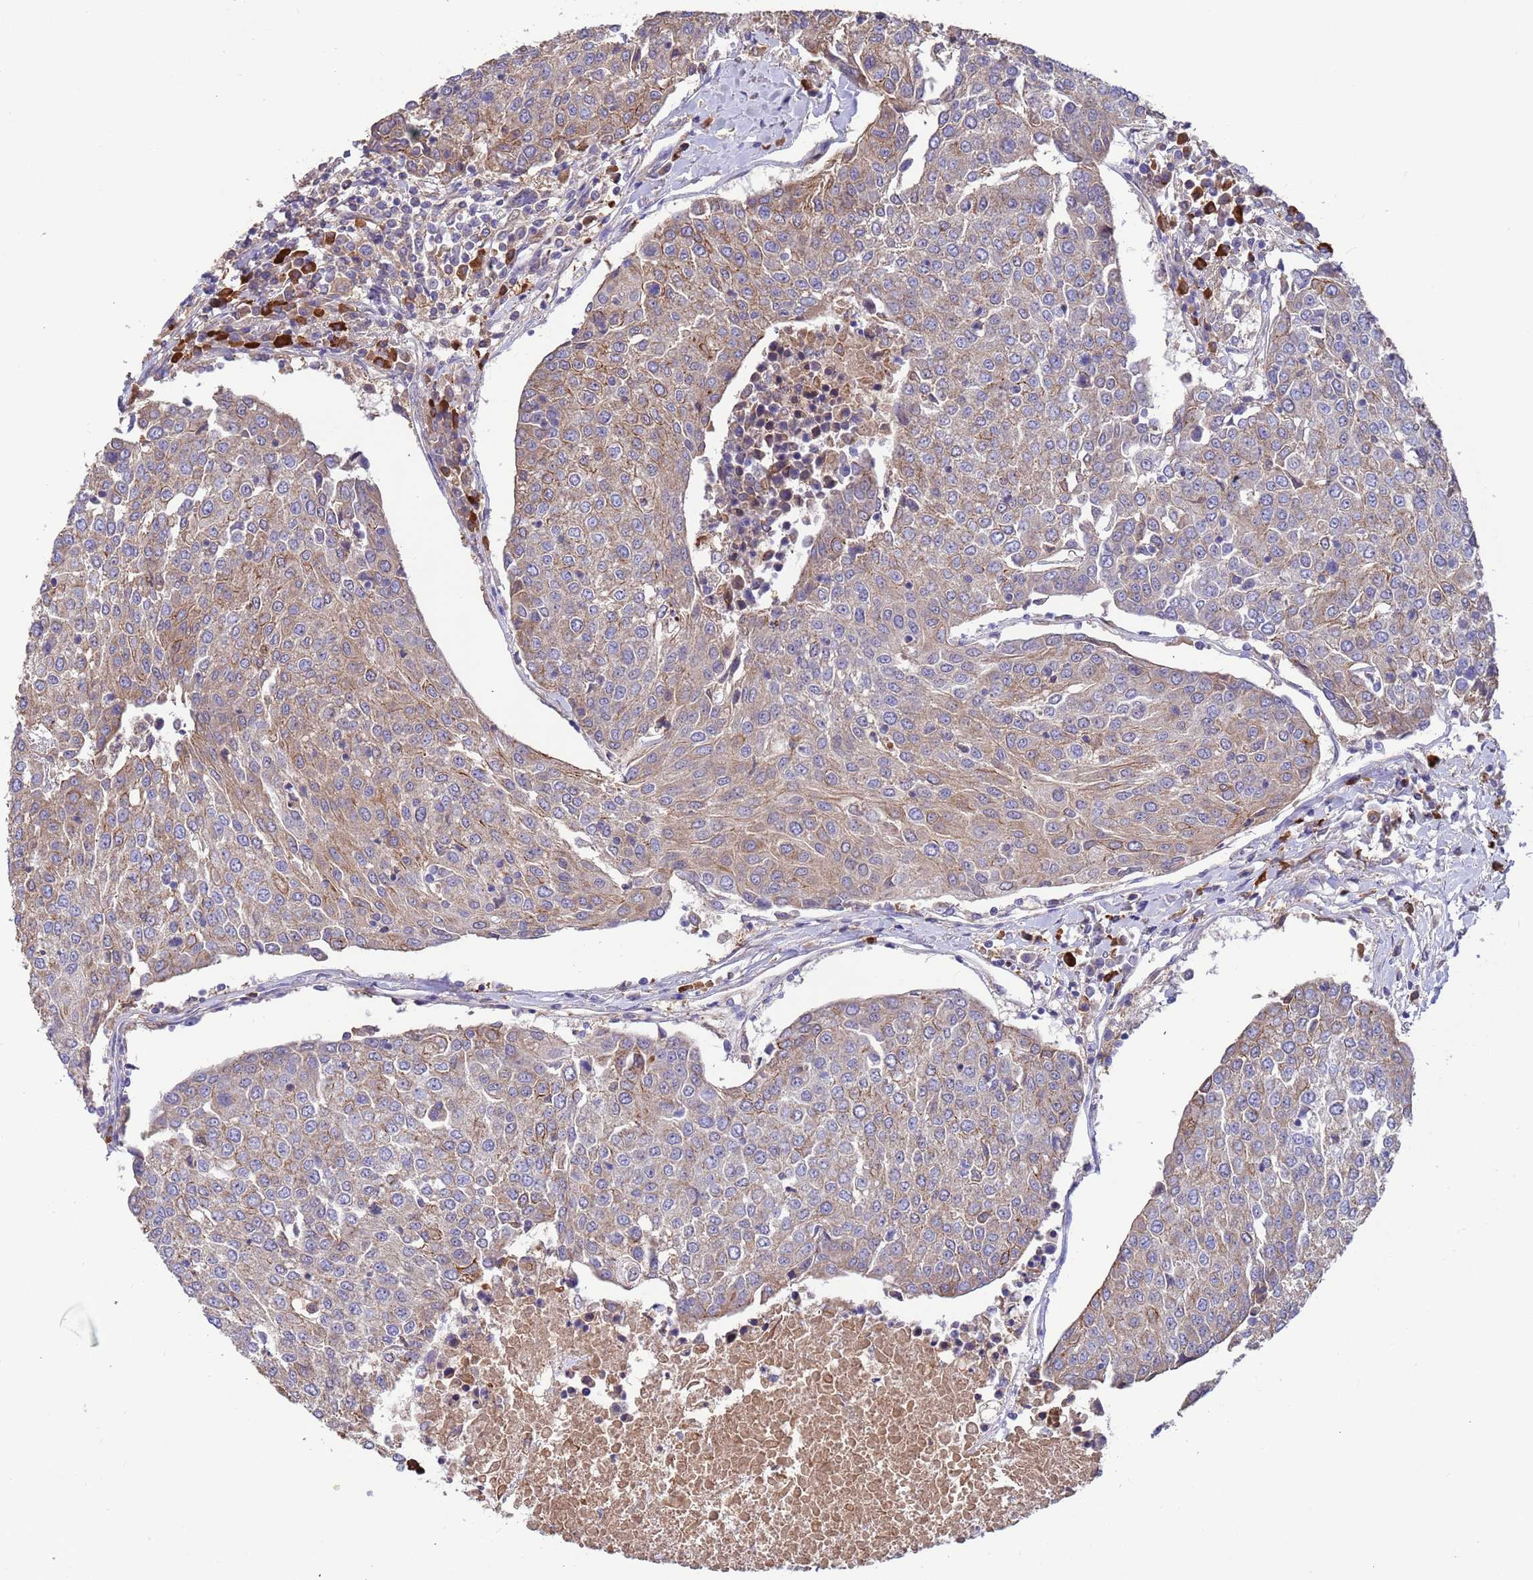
{"staining": {"intensity": "weak", "quantity": "25%-75%", "location": "cytoplasmic/membranous"}, "tissue": "urothelial cancer", "cell_type": "Tumor cells", "image_type": "cancer", "snomed": [{"axis": "morphology", "description": "Urothelial carcinoma, High grade"}, {"axis": "topography", "description": "Urinary bladder"}], "caption": "Protein expression analysis of human urothelial carcinoma (high-grade) reveals weak cytoplasmic/membranous positivity in approximately 25%-75% of tumor cells.", "gene": "AMPD3", "patient": {"sex": "female", "age": 85}}